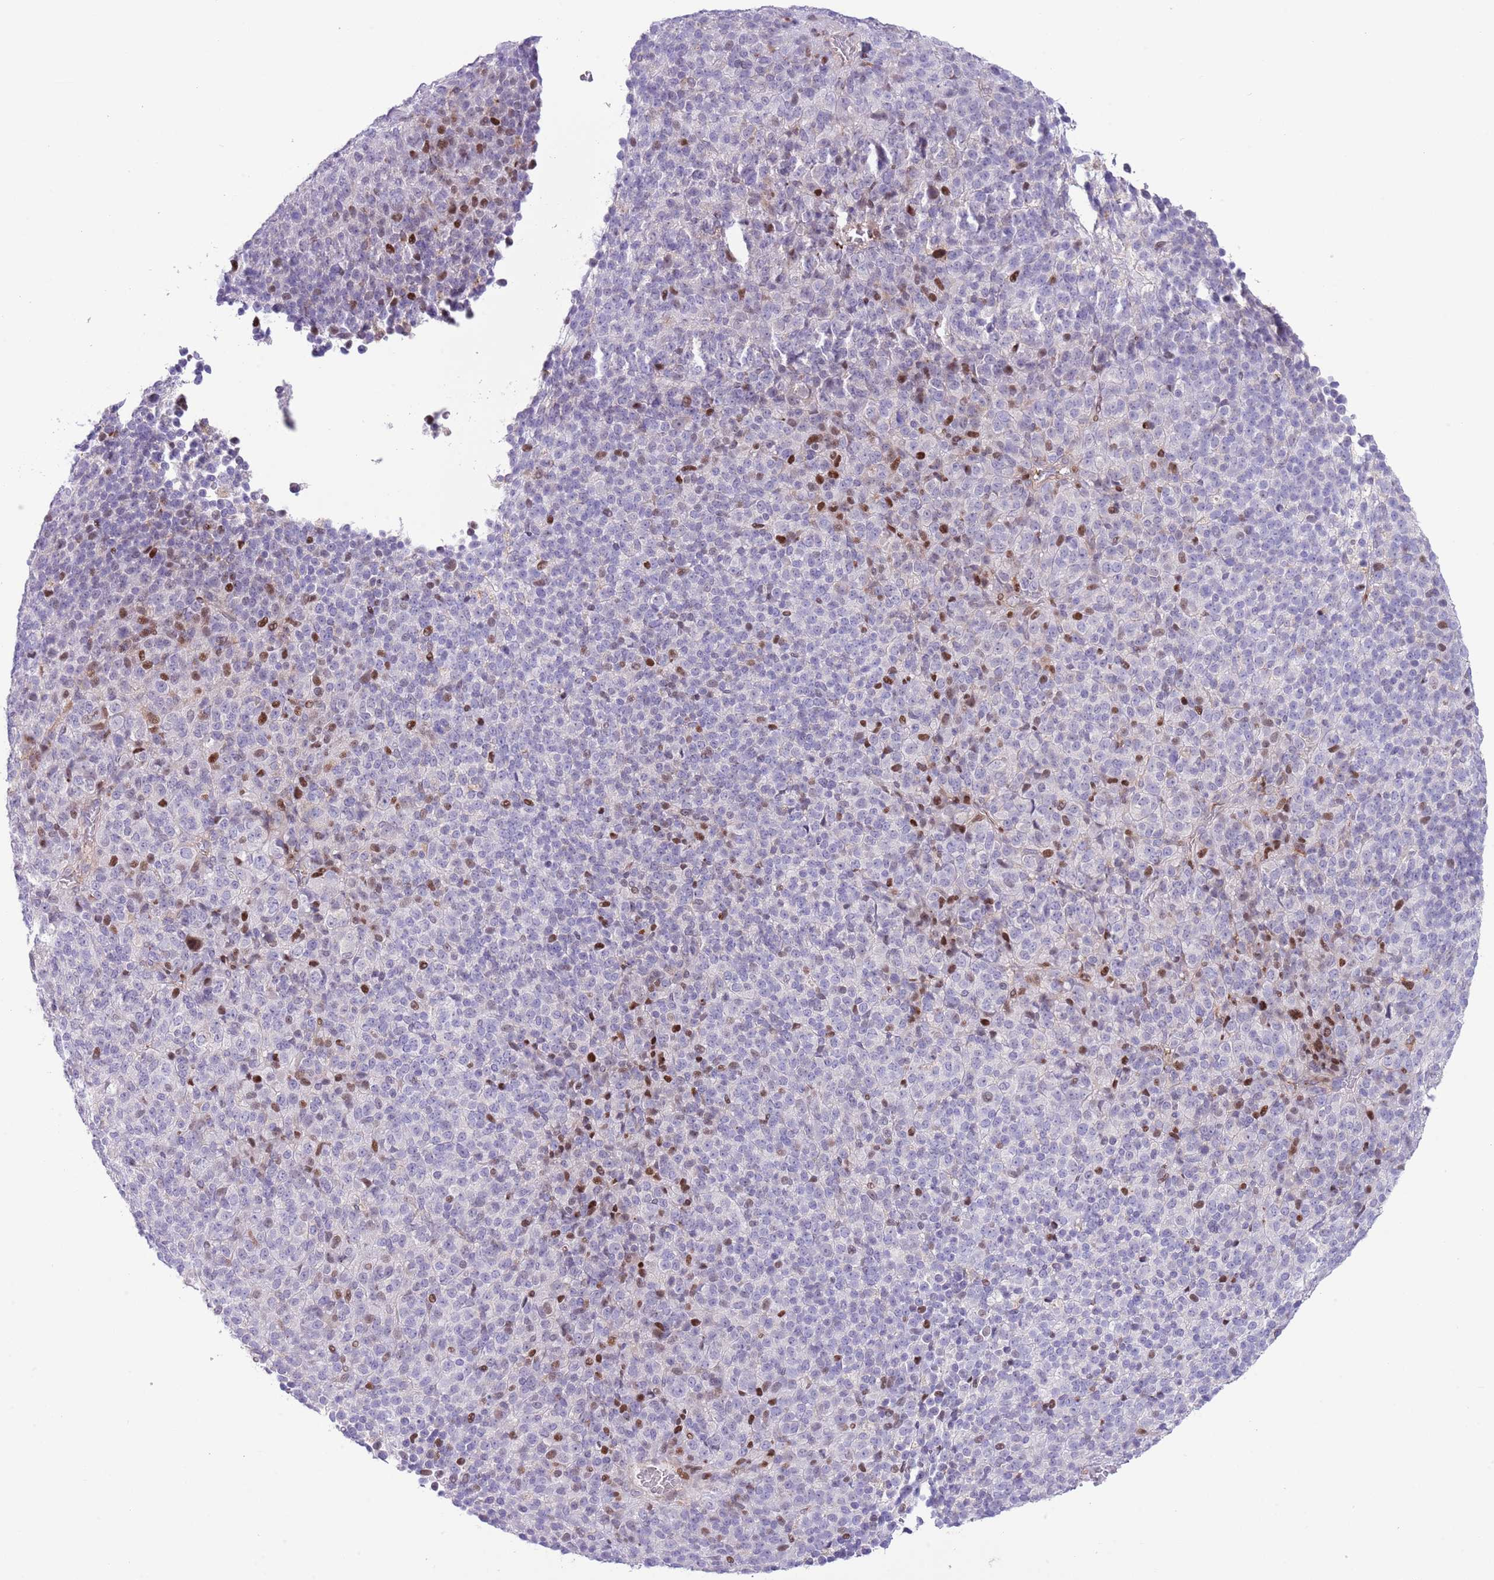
{"staining": {"intensity": "strong", "quantity": "<25%", "location": "nuclear"}, "tissue": "melanoma", "cell_type": "Tumor cells", "image_type": "cancer", "snomed": [{"axis": "morphology", "description": "Malignant melanoma, Metastatic site"}, {"axis": "topography", "description": "Brain"}], "caption": "Protein expression analysis of human melanoma reveals strong nuclear positivity in approximately <25% of tumor cells.", "gene": "ANO8", "patient": {"sex": "female", "age": 56}}